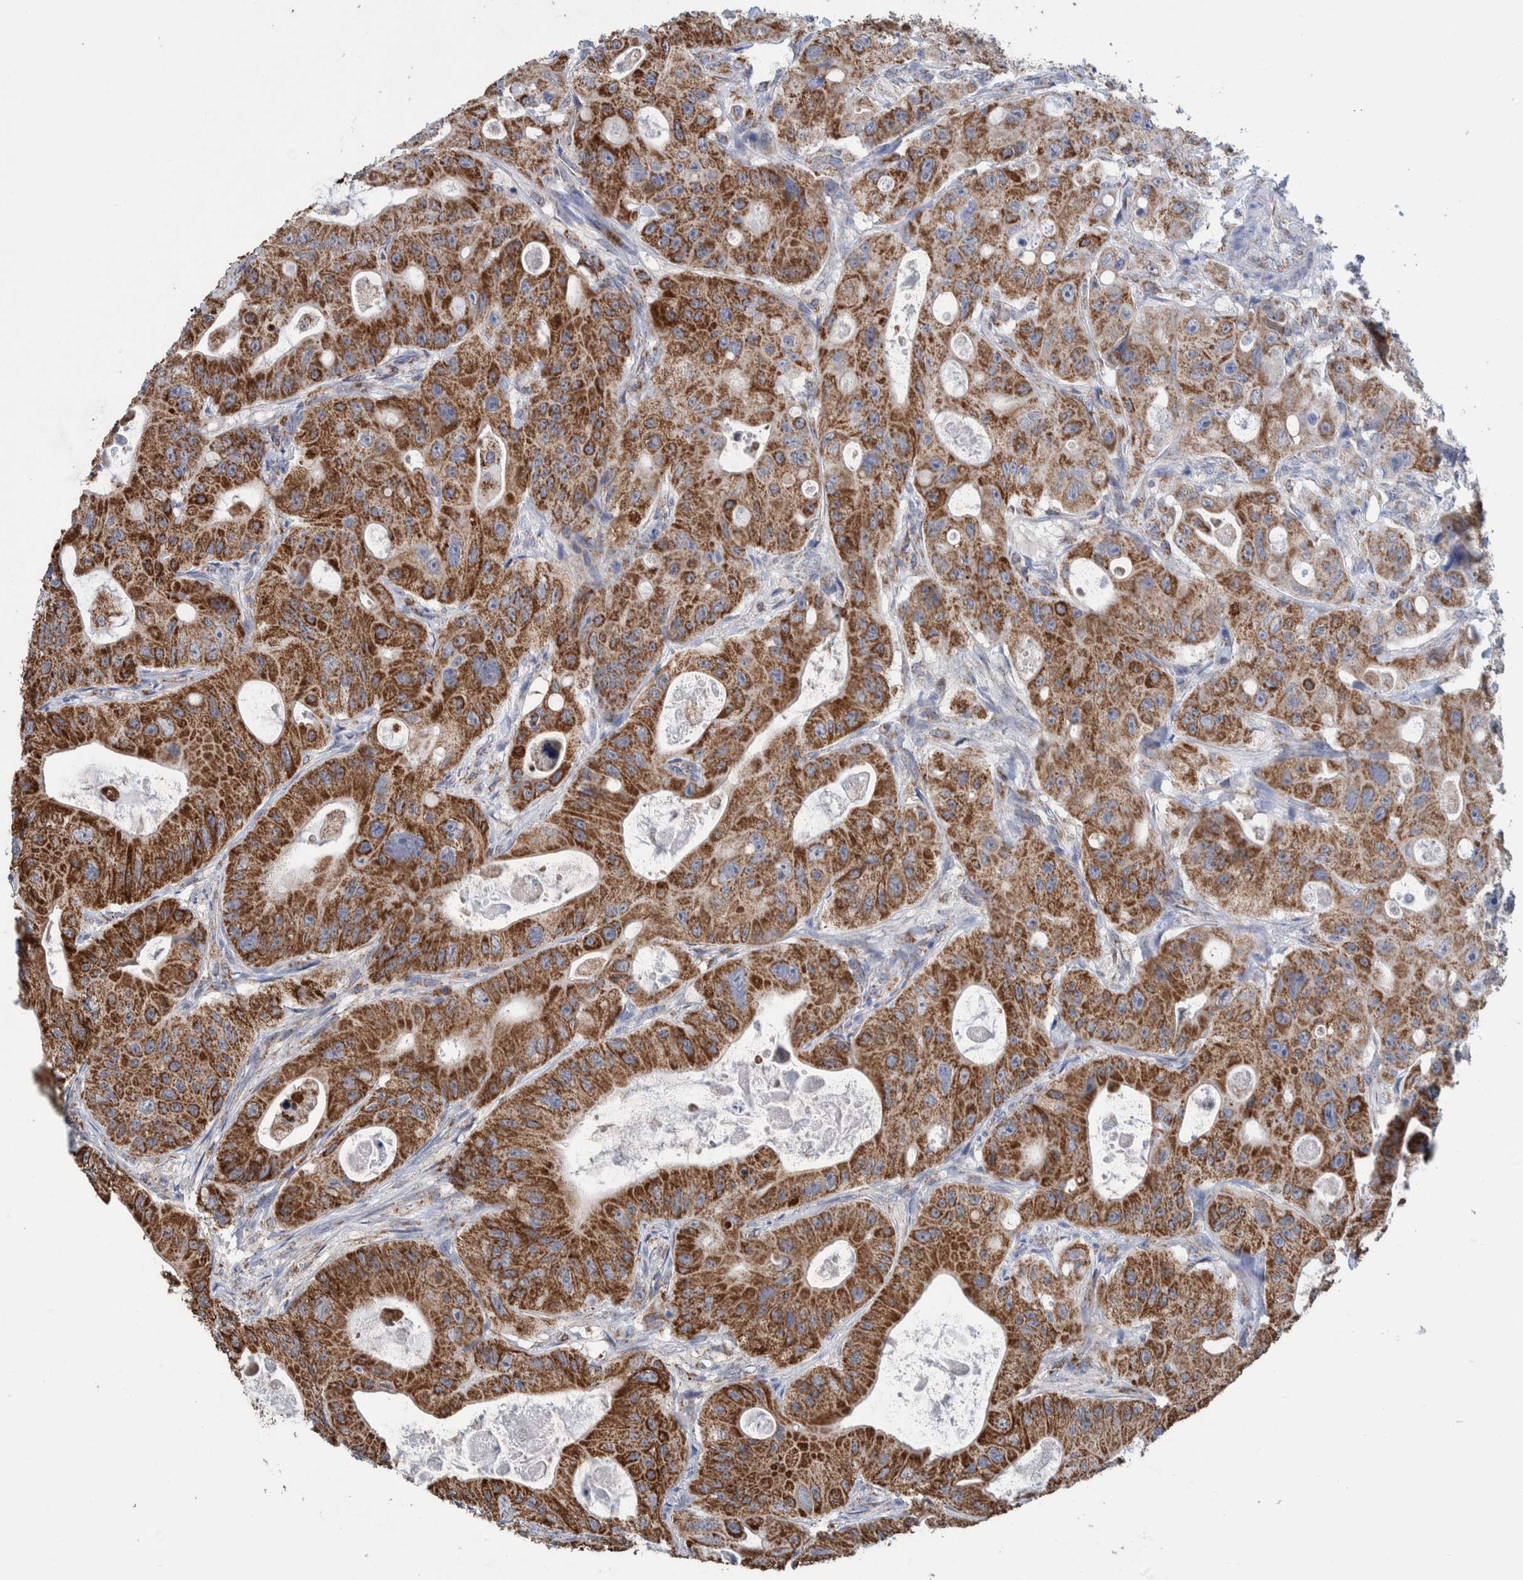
{"staining": {"intensity": "moderate", "quantity": ">75%", "location": "cytoplasmic/membranous"}, "tissue": "colorectal cancer", "cell_type": "Tumor cells", "image_type": "cancer", "snomed": [{"axis": "morphology", "description": "Adenocarcinoma, NOS"}, {"axis": "topography", "description": "Colon"}], "caption": "About >75% of tumor cells in colorectal adenocarcinoma show moderate cytoplasmic/membranous protein expression as visualized by brown immunohistochemical staining.", "gene": "DECR1", "patient": {"sex": "female", "age": 46}}